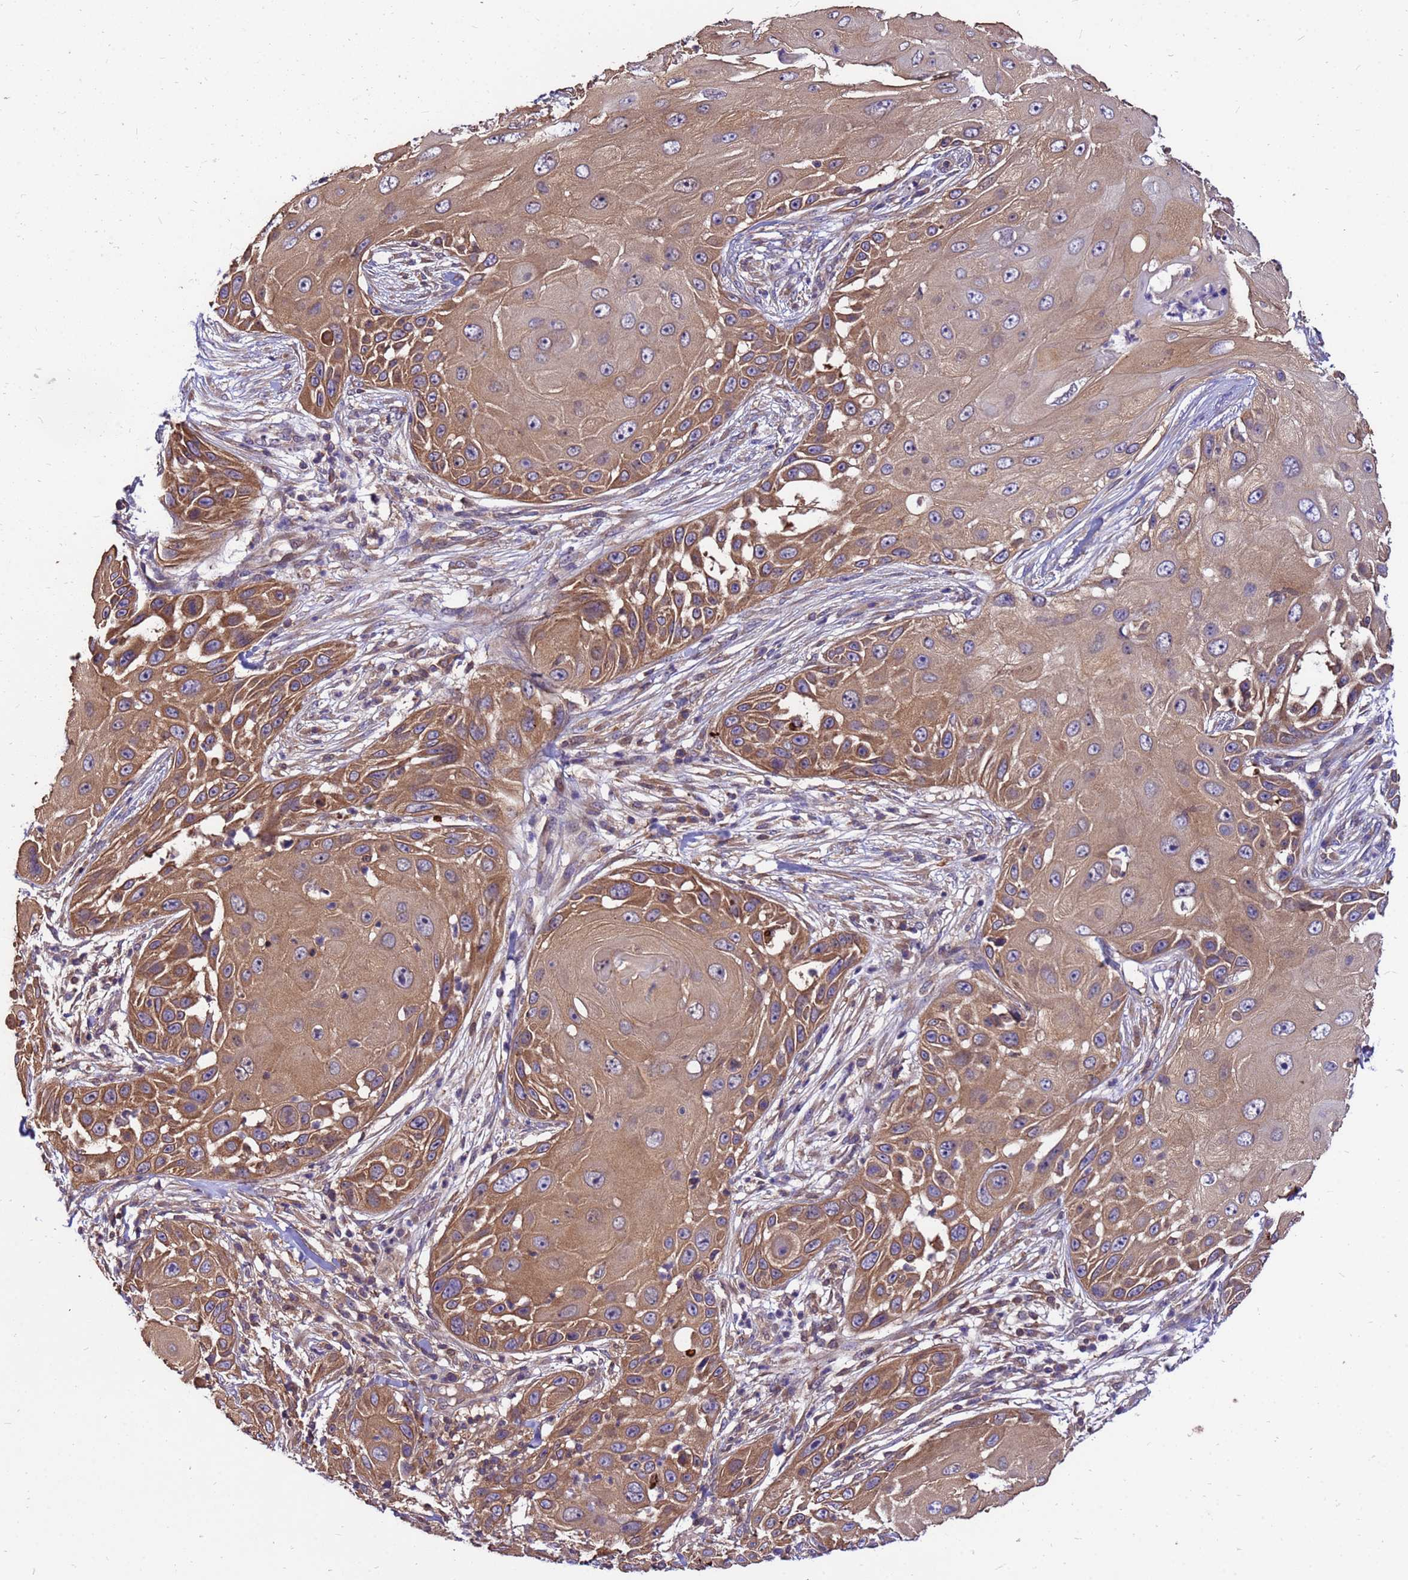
{"staining": {"intensity": "moderate", "quantity": ">75%", "location": "cytoplasmic/membranous"}, "tissue": "skin cancer", "cell_type": "Tumor cells", "image_type": "cancer", "snomed": [{"axis": "morphology", "description": "Squamous cell carcinoma, NOS"}, {"axis": "topography", "description": "Skin"}], "caption": "Protein analysis of skin cancer tissue displays moderate cytoplasmic/membranous expression in approximately >75% of tumor cells.", "gene": "GET3", "patient": {"sex": "female", "age": 44}}